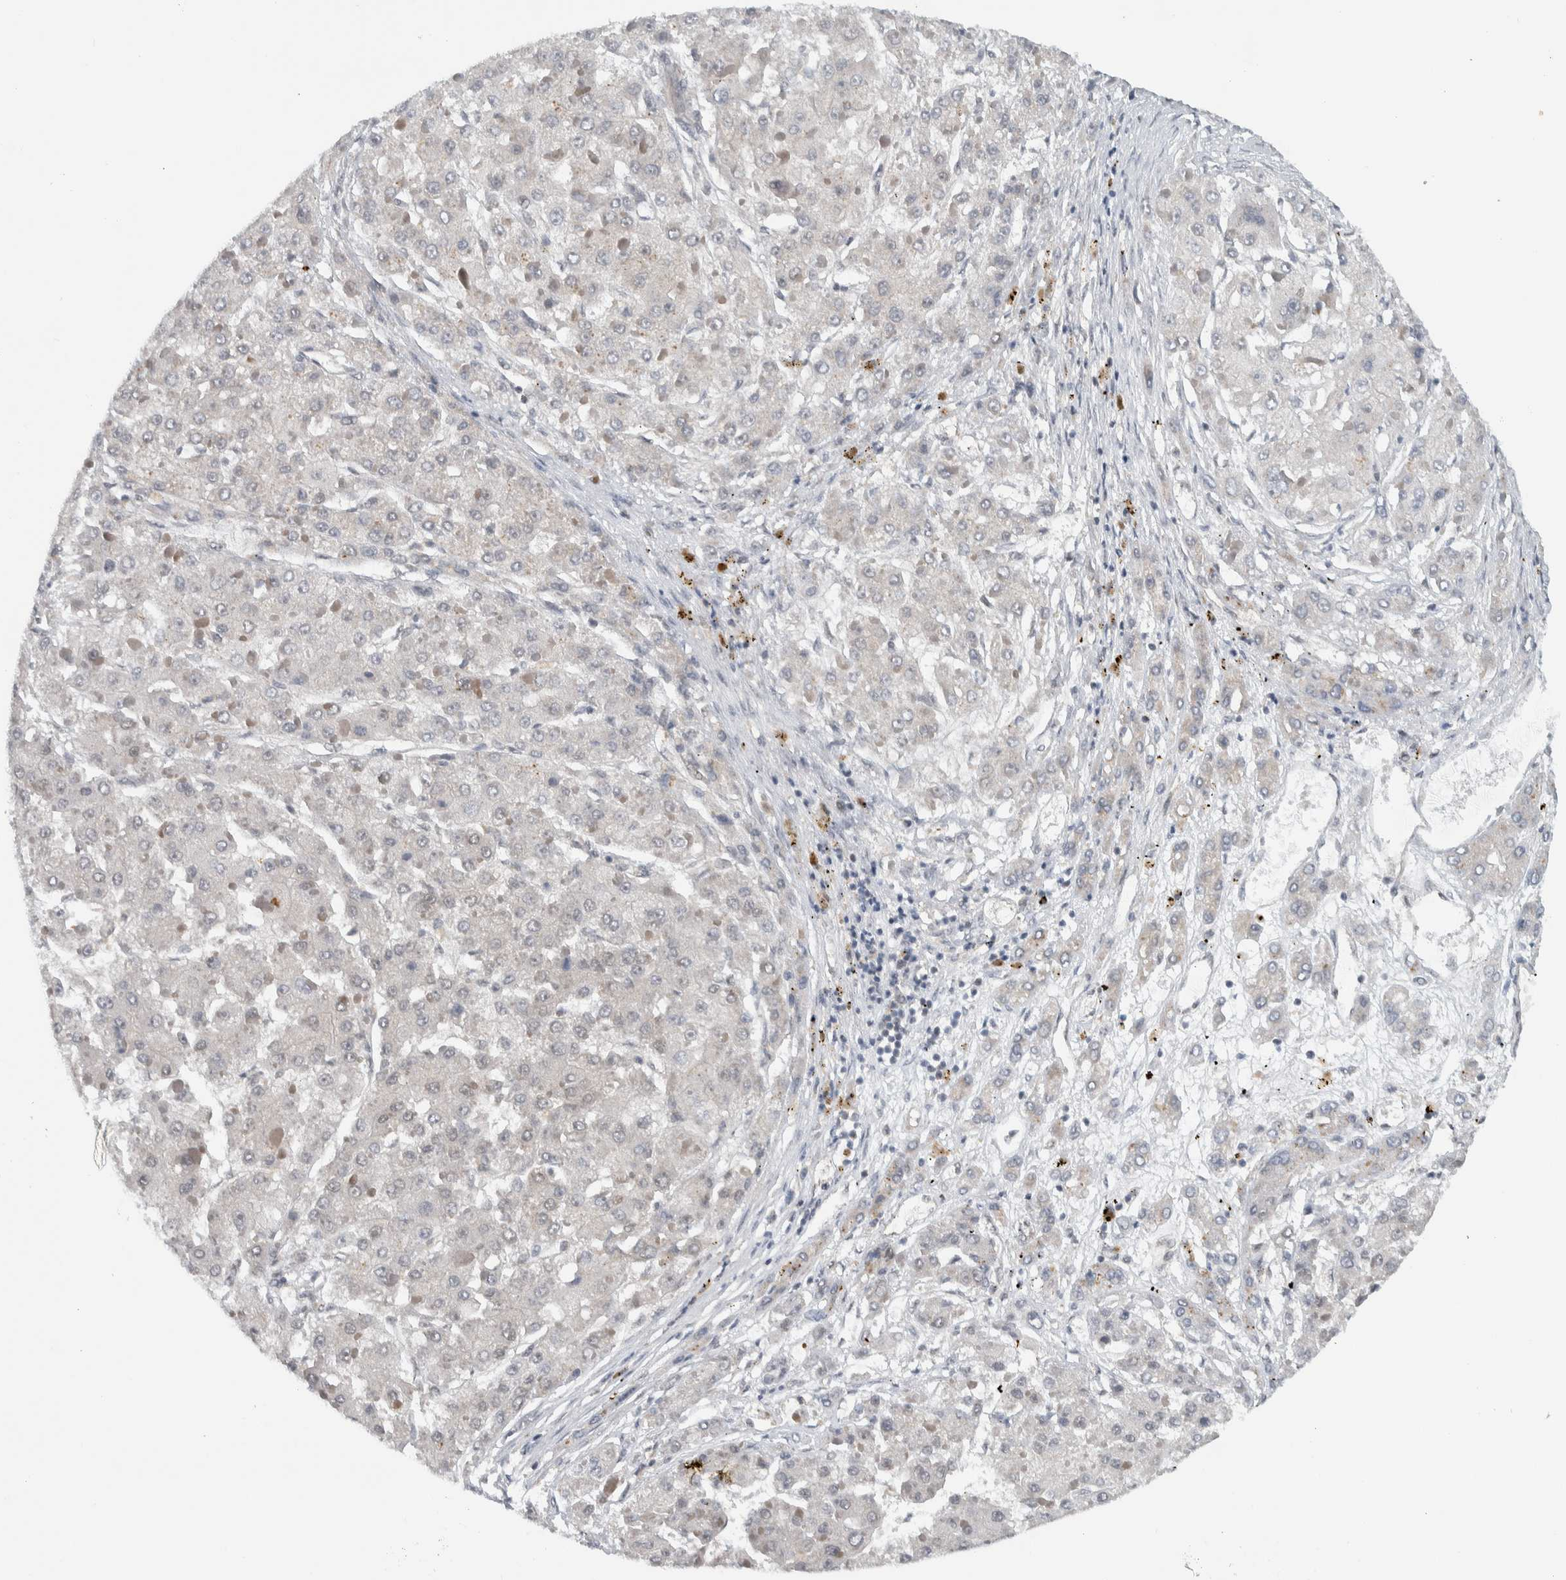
{"staining": {"intensity": "negative", "quantity": "none", "location": "none"}, "tissue": "liver cancer", "cell_type": "Tumor cells", "image_type": "cancer", "snomed": [{"axis": "morphology", "description": "Carcinoma, Hepatocellular, NOS"}, {"axis": "topography", "description": "Liver"}], "caption": "High magnification brightfield microscopy of liver hepatocellular carcinoma stained with DAB (3,3'-diaminobenzidine) (brown) and counterstained with hematoxylin (blue): tumor cells show no significant expression. (Brightfield microscopy of DAB IHC at high magnification).", "gene": "CCDC43", "patient": {"sex": "female", "age": 73}}